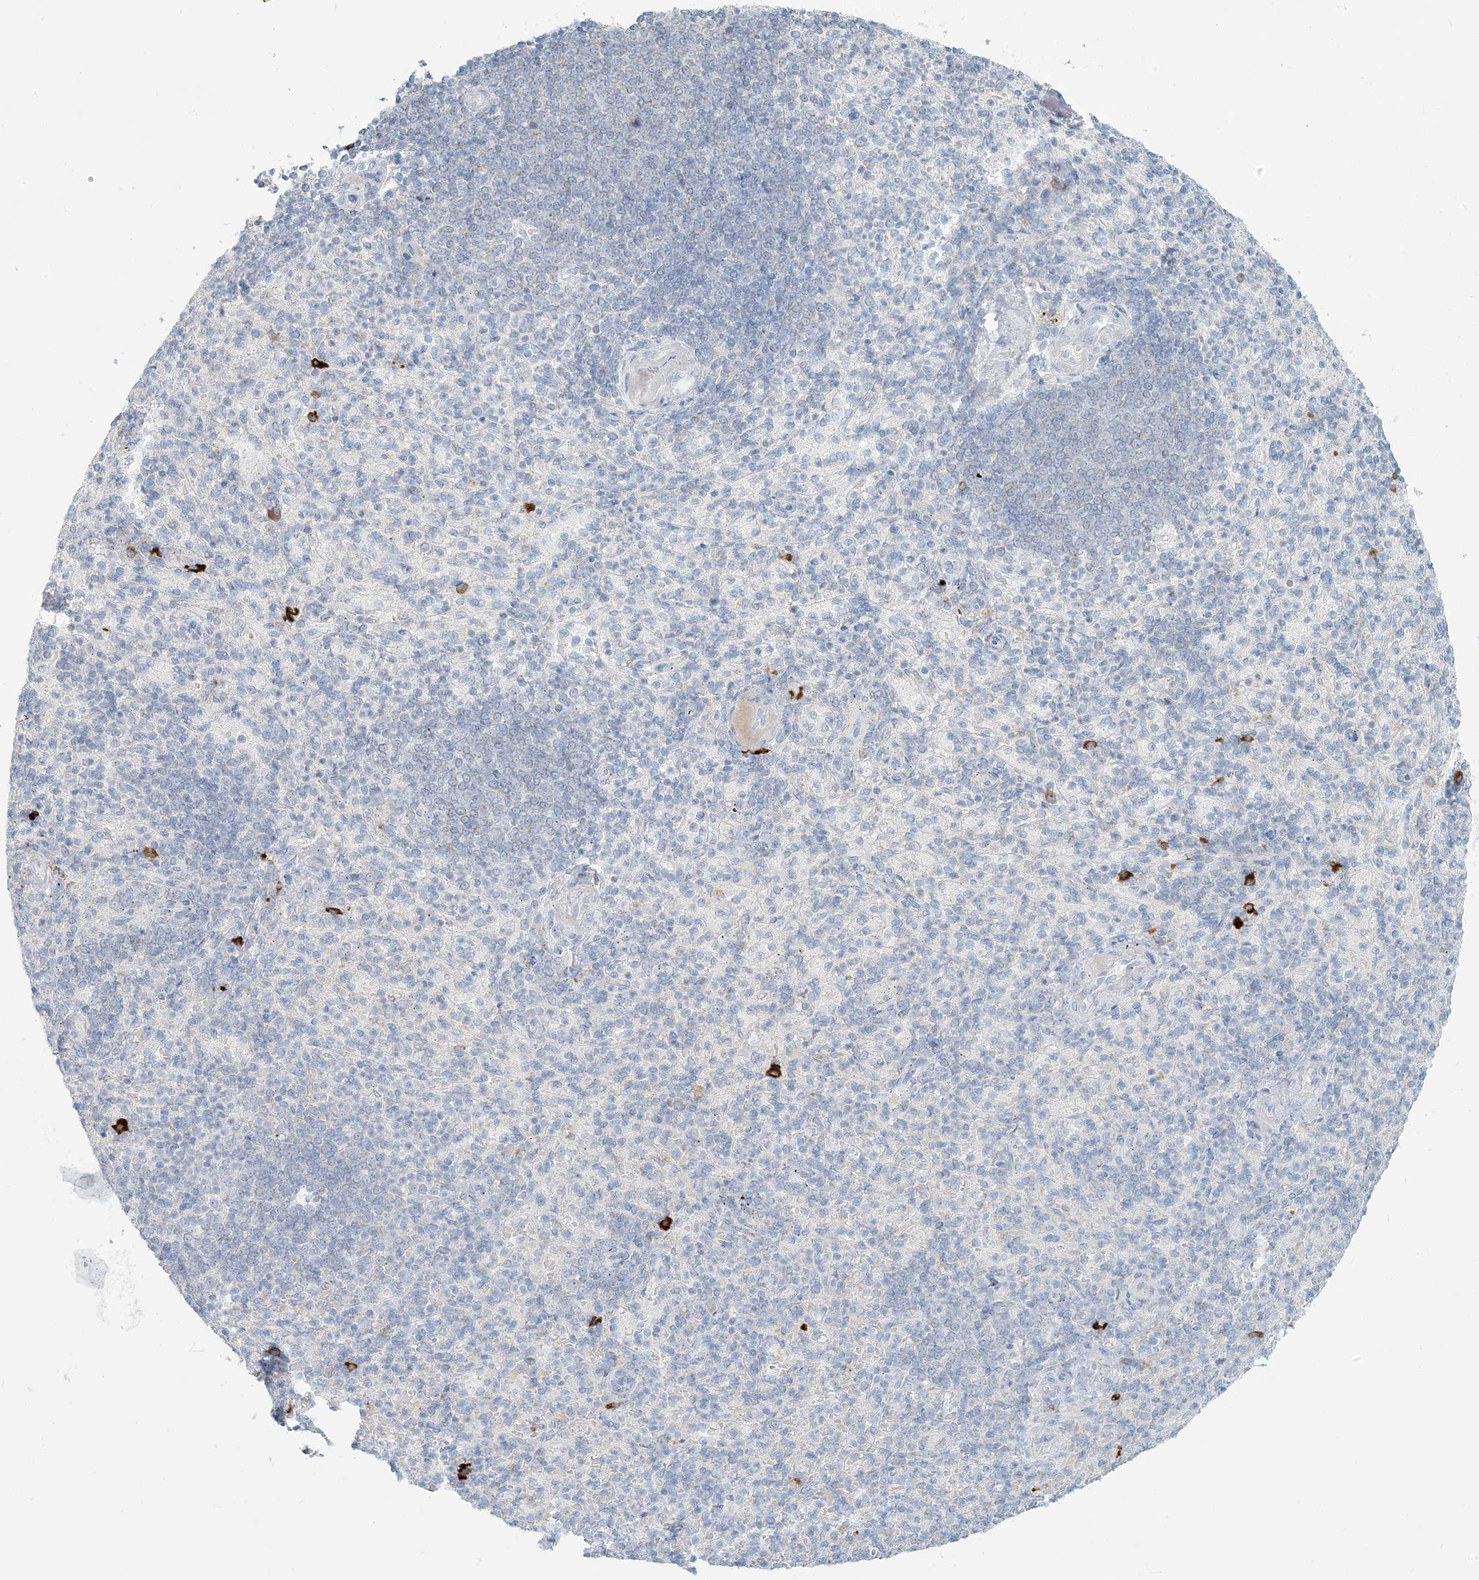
{"staining": {"intensity": "negative", "quantity": "none", "location": "none"}, "tissue": "spleen", "cell_type": "Cells in red pulp", "image_type": "normal", "snomed": [{"axis": "morphology", "description": "Normal tissue, NOS"}, {"axis": "topography", "description": "Spleen"}], "caption": "DAB immunohistochemical staining of normal human spleen displays no significant positivity in cells in red pulp.", "gene": "SCML1", "patient": {"sex": "female", "age": 74}}